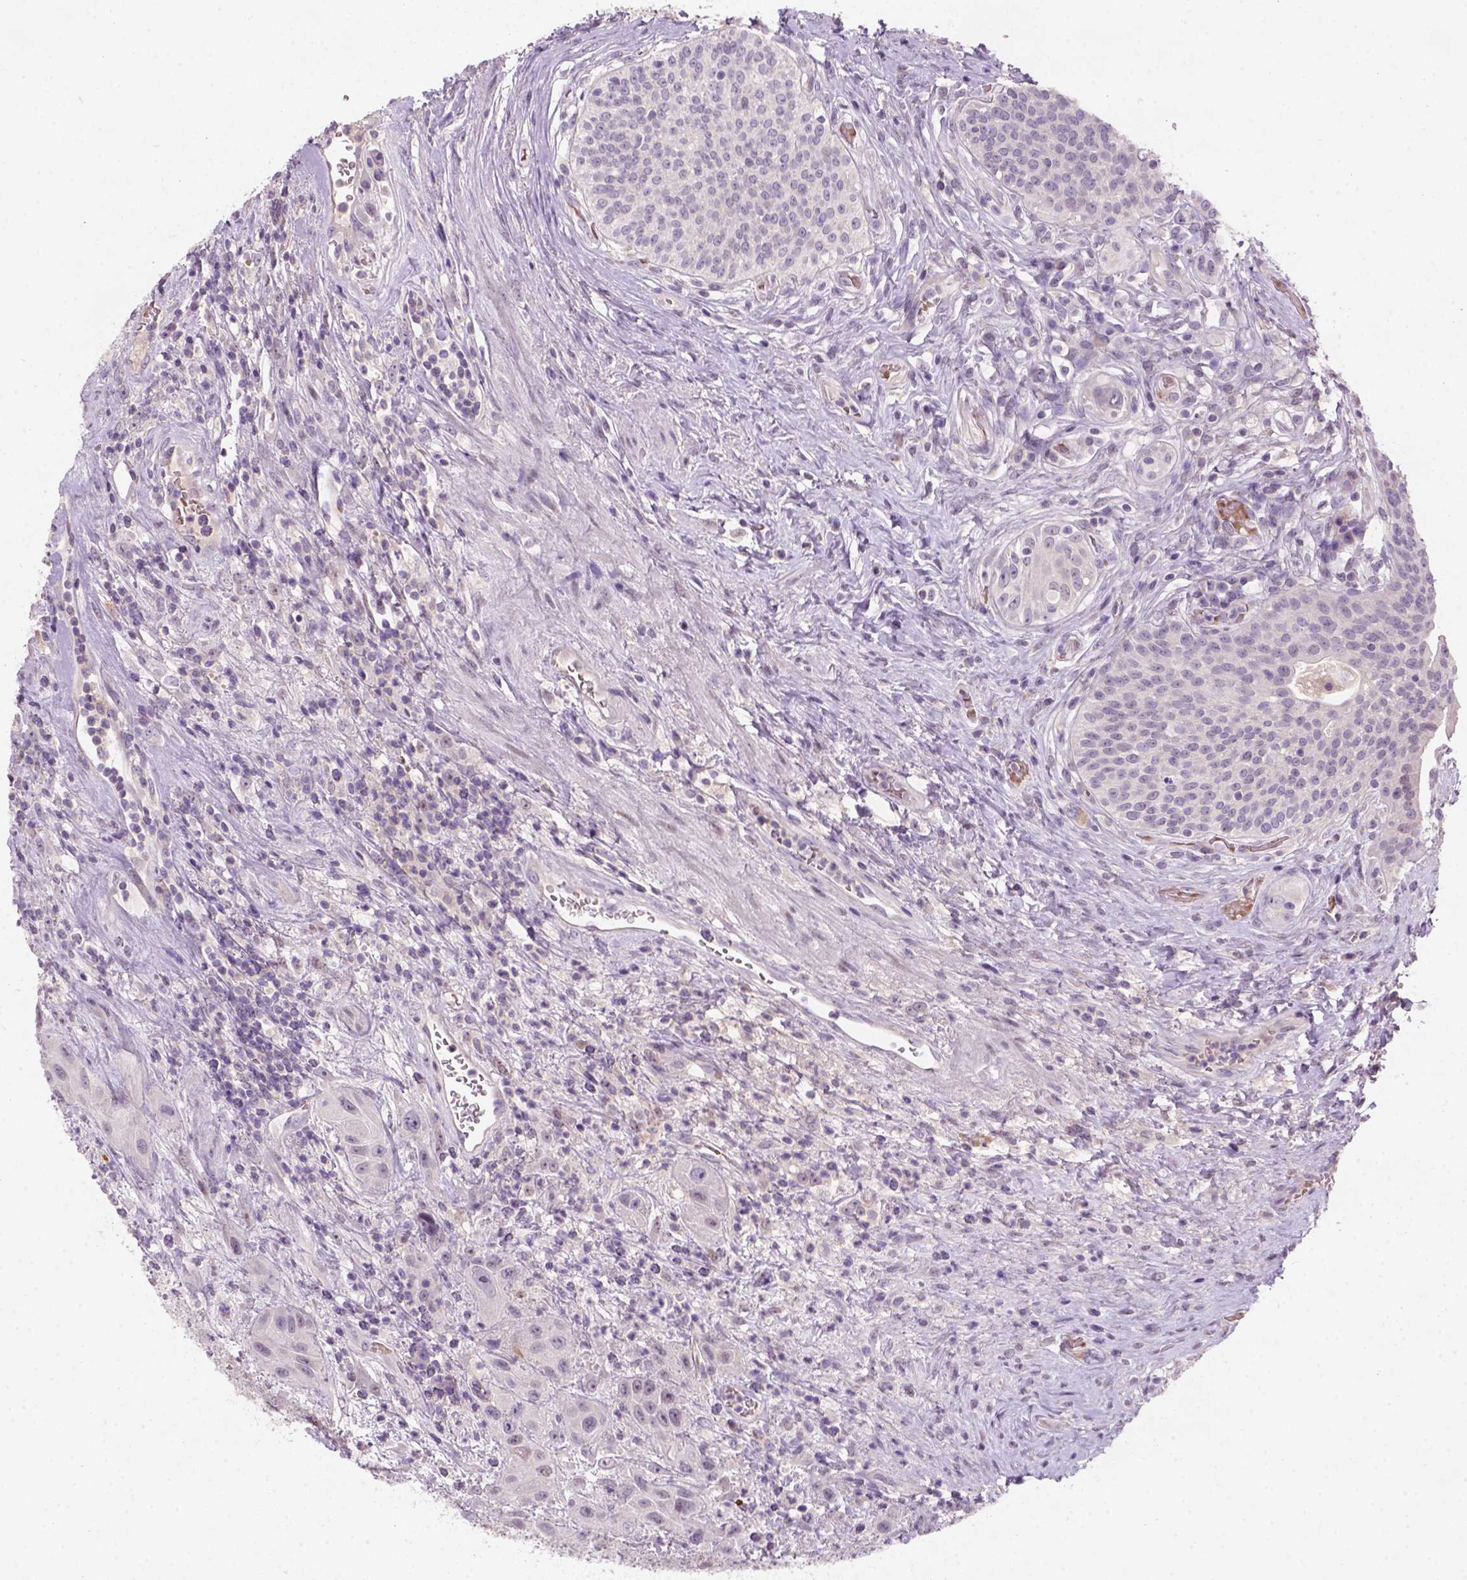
{"staining": {"intensity": "negative", "quantity": "none", "location": "none"}, "tissue": "urothelial cancer", "cell_type": "Tumor cells", "image_type": "cancer", "snomed": [{"axis": "morphology", "description": "Urothelial carcinoma, High grade"}, {"axis": "topography", "description": "Urinary bladder"}], "caption": "This histopathology image is of urothelial cancer stained with immunohistochemistry to label a protein in brown with the nuclei are counter-stained blue. There is no positivity in tumor cells. (DAB immunohistochemistry visualized using brightfield microscopy, high magnification).", "gene": "ZMAT4", "patient": {"sex": "male", "age": 79}}